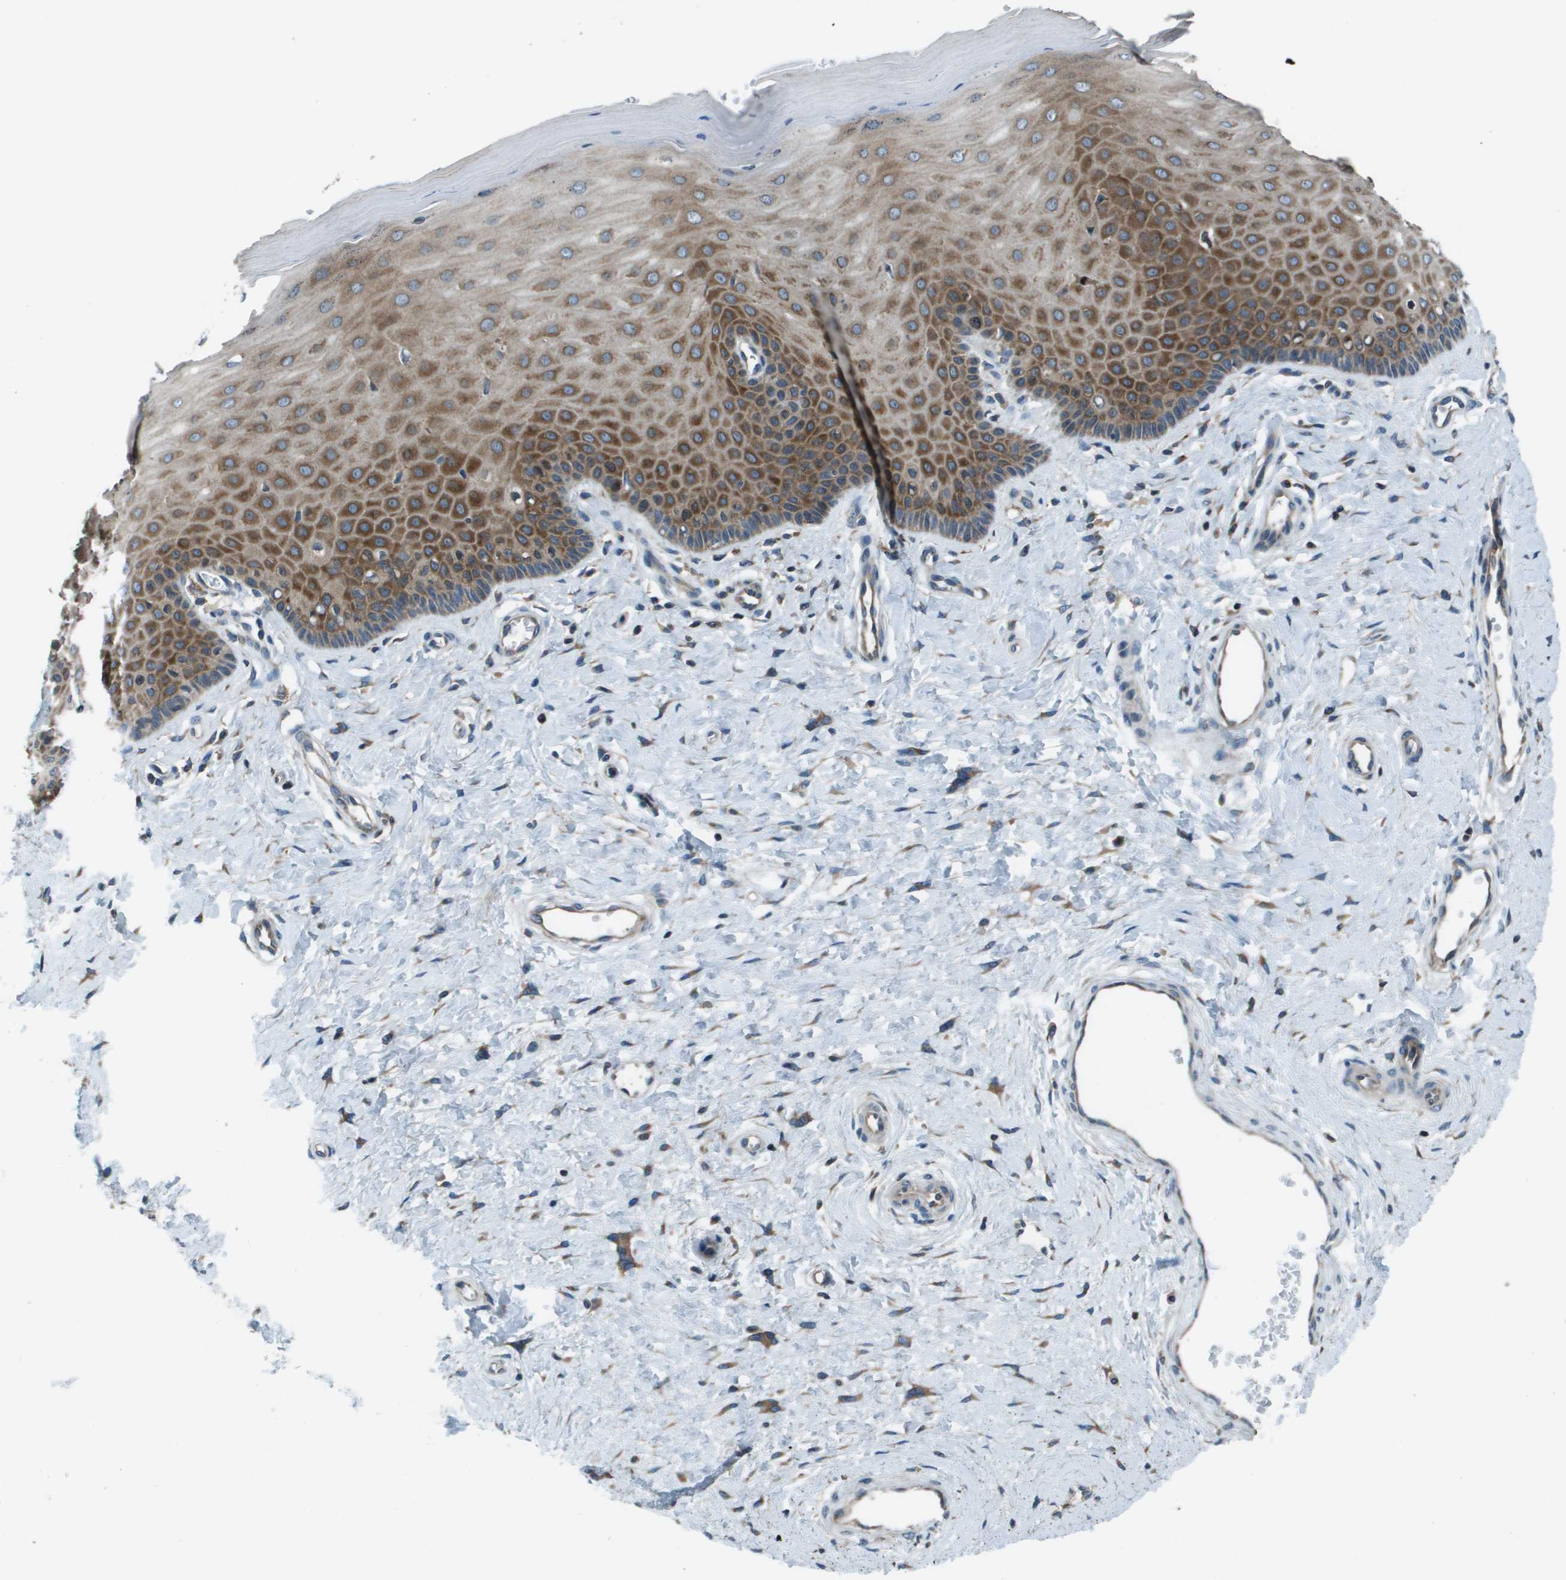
{"staining": {"intensity": "strong", "quantity": ">75%", "location": "cytoplasmic/membranous"}, "tissue": "cervix", "cell_type": "Glandular cells", "image_type": "normal", "snomed": [{"axis": "morphology", "description": "Normal tissue, NOS"}, {"axis": "topography", "description": "Cervix"}], "caption": "Protein expression by immunohistochemistry shows strong cytoplasmic/membranous staining in about >75% of glandular cells in normal cervix. (Brightfield microscopy of DAB IHC at high magnification).", "gene": "ARFGAP2", "patient": {"sex": "female", "age": 55}}